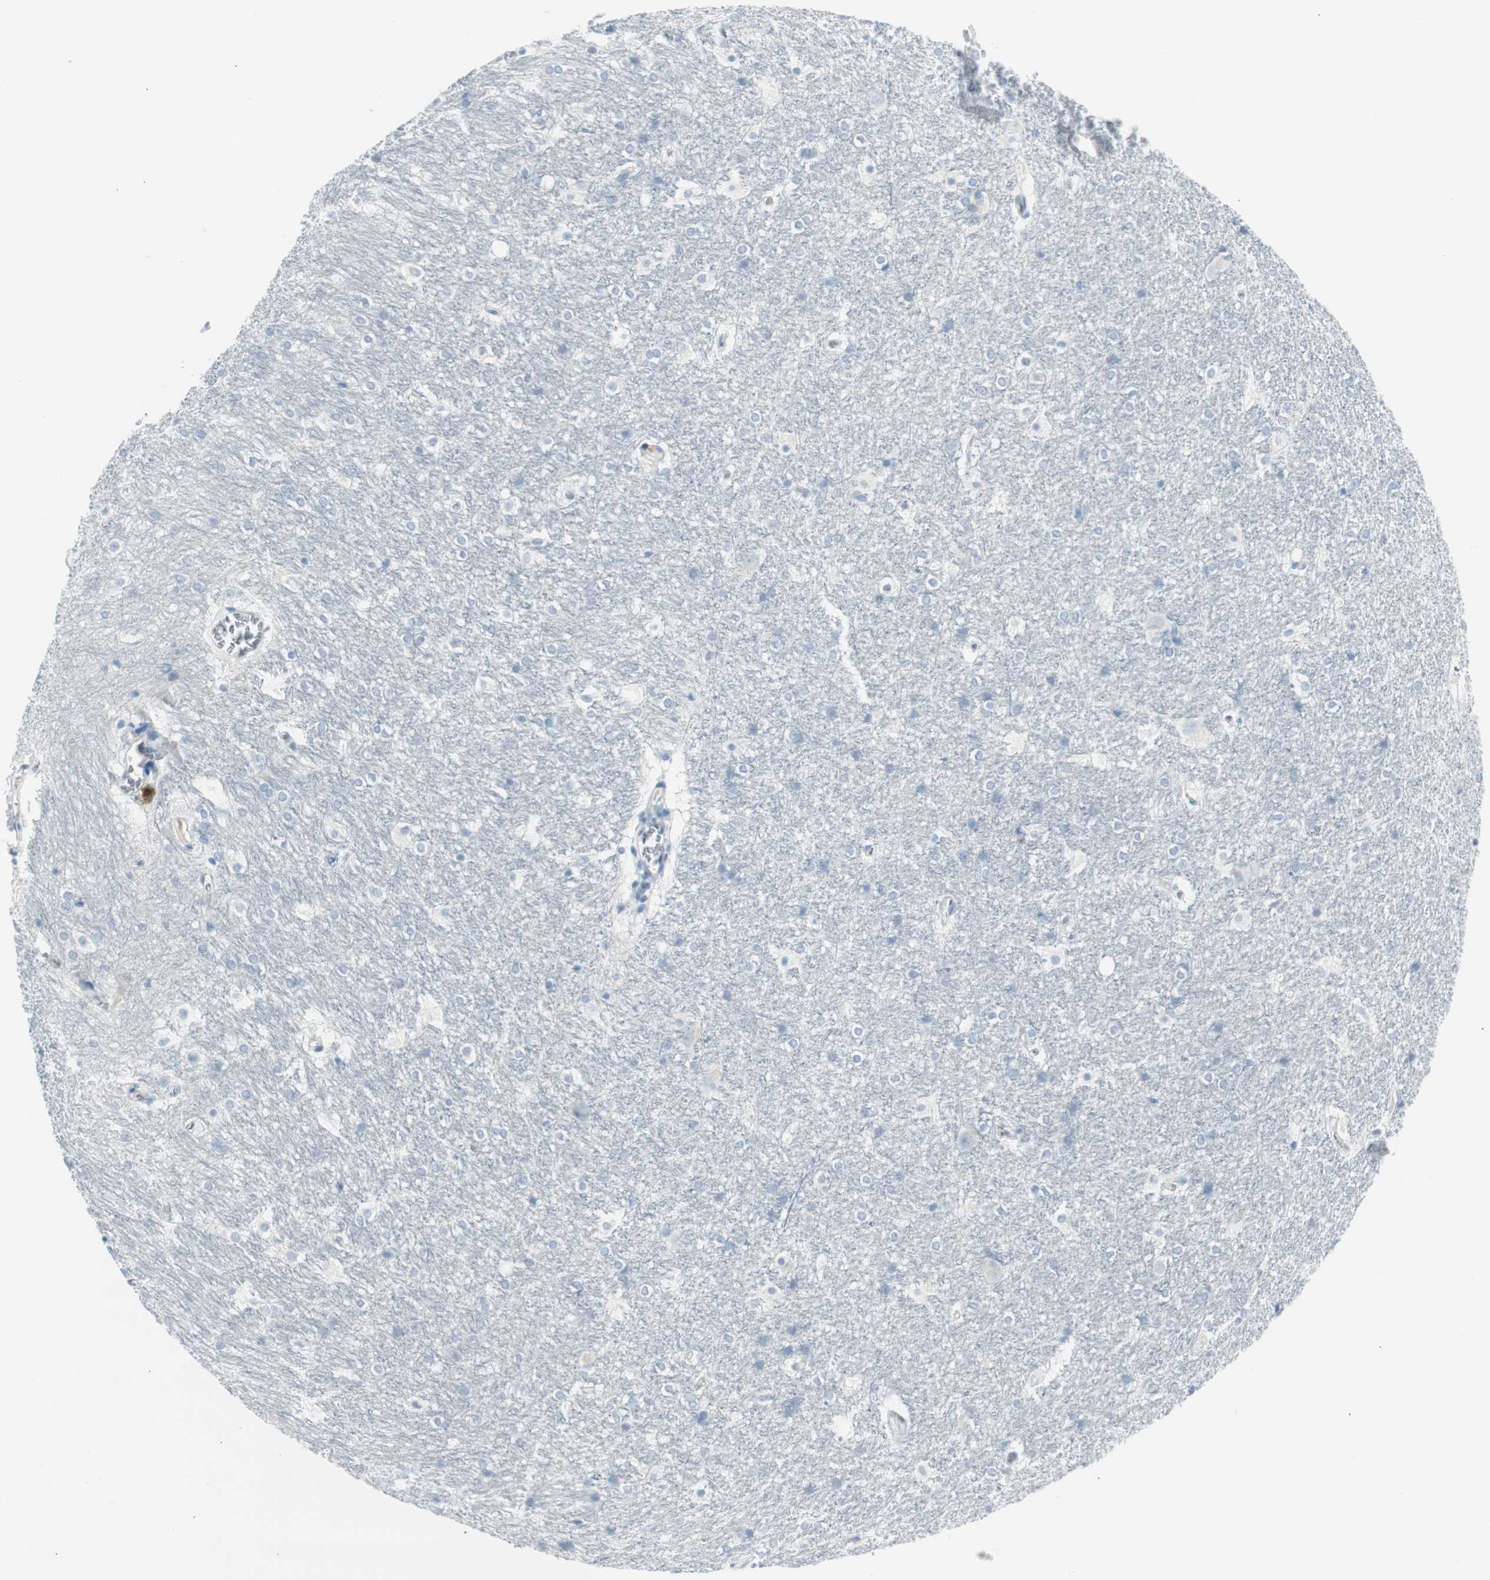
{"staining": {"intensity": "negative", "quantity": "none", "location": "none"}, "tissue": "hippocampus", "cell_type": "Glial cells", "image_type": "normal", "snomed": [{"axis": "morphology", "description": "Normal tissue, NOS"}, {"axis": "topography", "description": "Hippocampus"}], "caption": "DAB immunohistochemical staining of unremarkable hippocampus shows no significant staining in glial cells. The staining is performed using DAB brown chromogen with nuclei counter-stained in using hematoxylin.", "gene": "AGR2", "patient": {"sex": "female", "age": 19}}